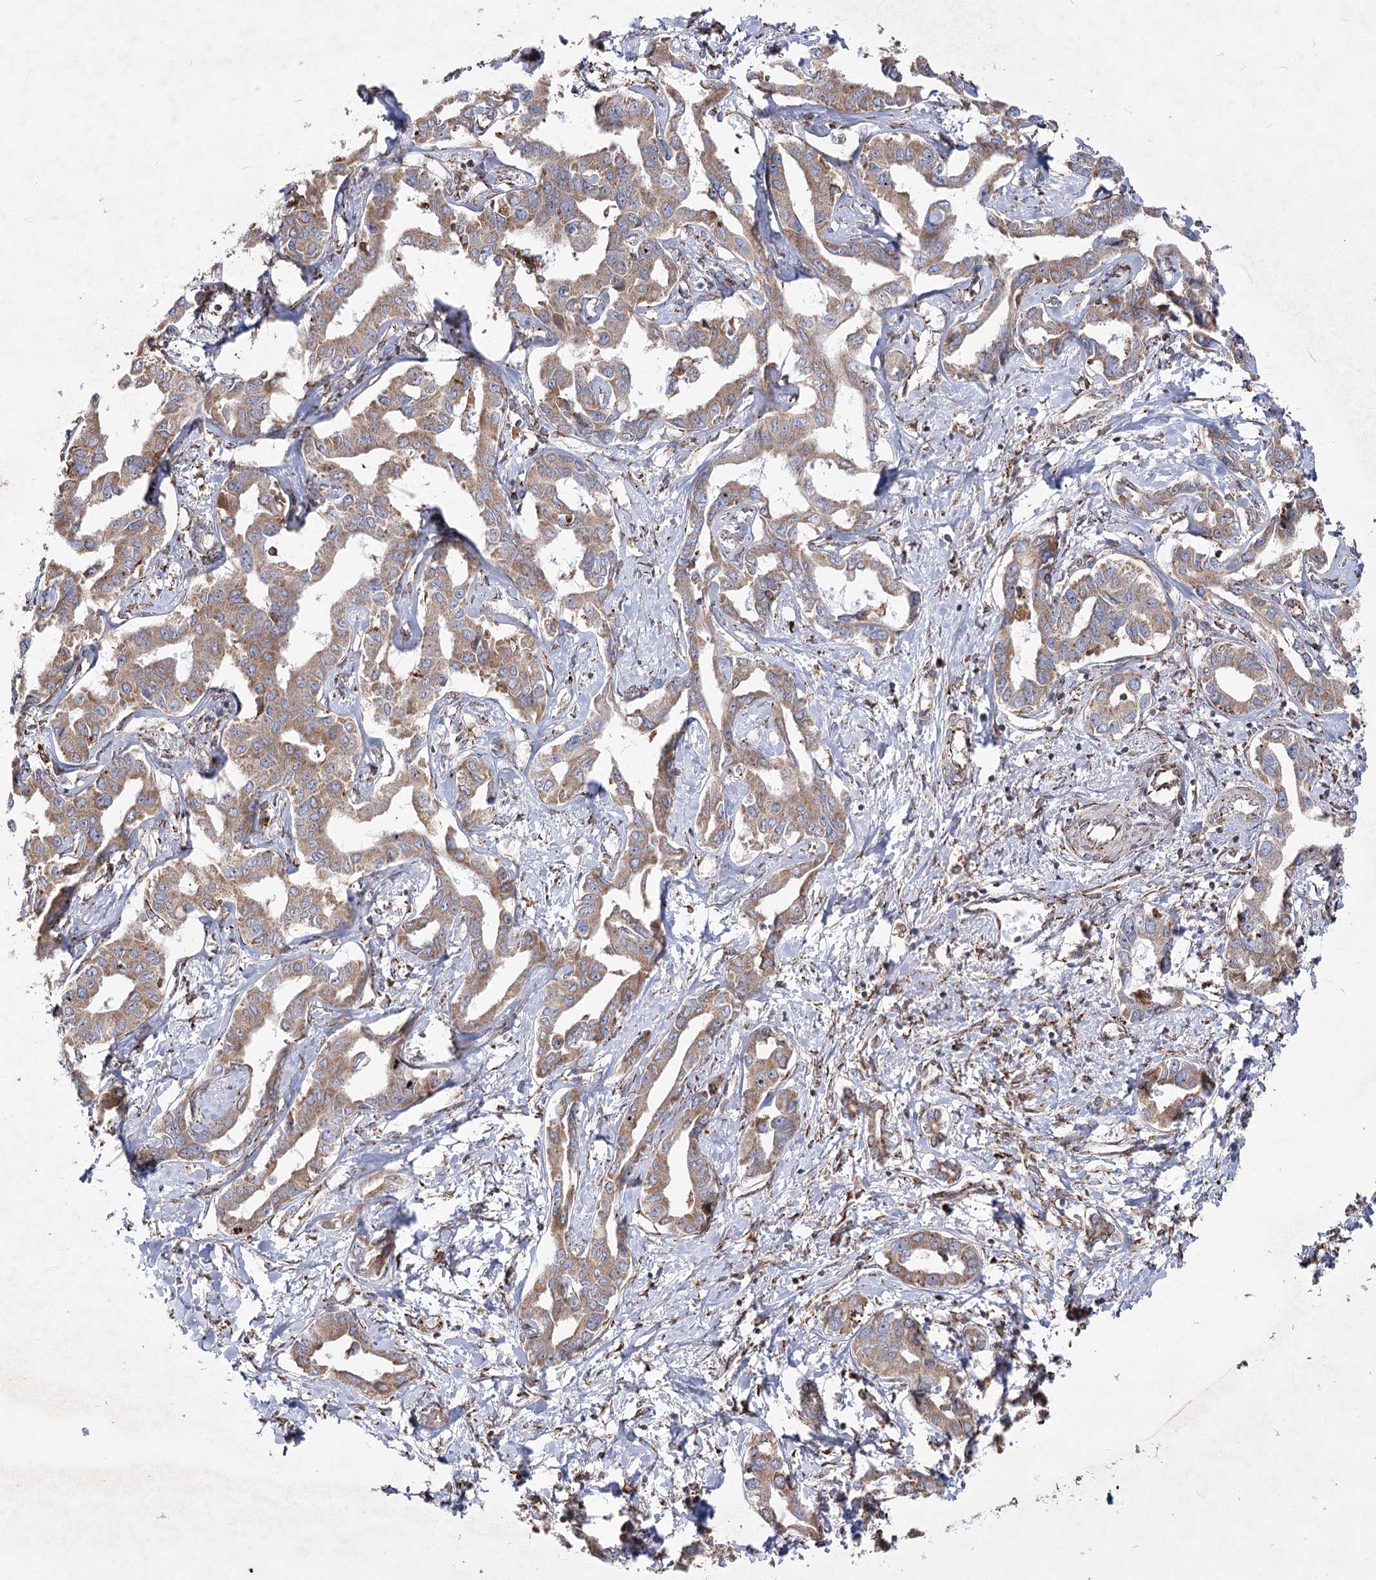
{"staining": {"intensity": "moderate", "quantity": ">75%", "location": "cytoplasmic/membranous"}, "tissue": "liver cancer", "cell_type": "Tumor cells", "image_type": "cancer", "snomed": [{"axis": "morphology", "description": "Cholangiocarcinoma"}, {"axis": "topography", "description": "Liver"}], "caption": "Immunohistochemical staining of liver cancer (cholangiocarcinoma) reveals moderate cytoplasmic/membranous protein expression in about >75% of tumor cells. (DAB (3,3'-diaminobenzidine) IHC, brown staining for protein, blue staining for nuclei).", "gene": "NHLRC2", "patient": {"sex": "male", "age": 59}}